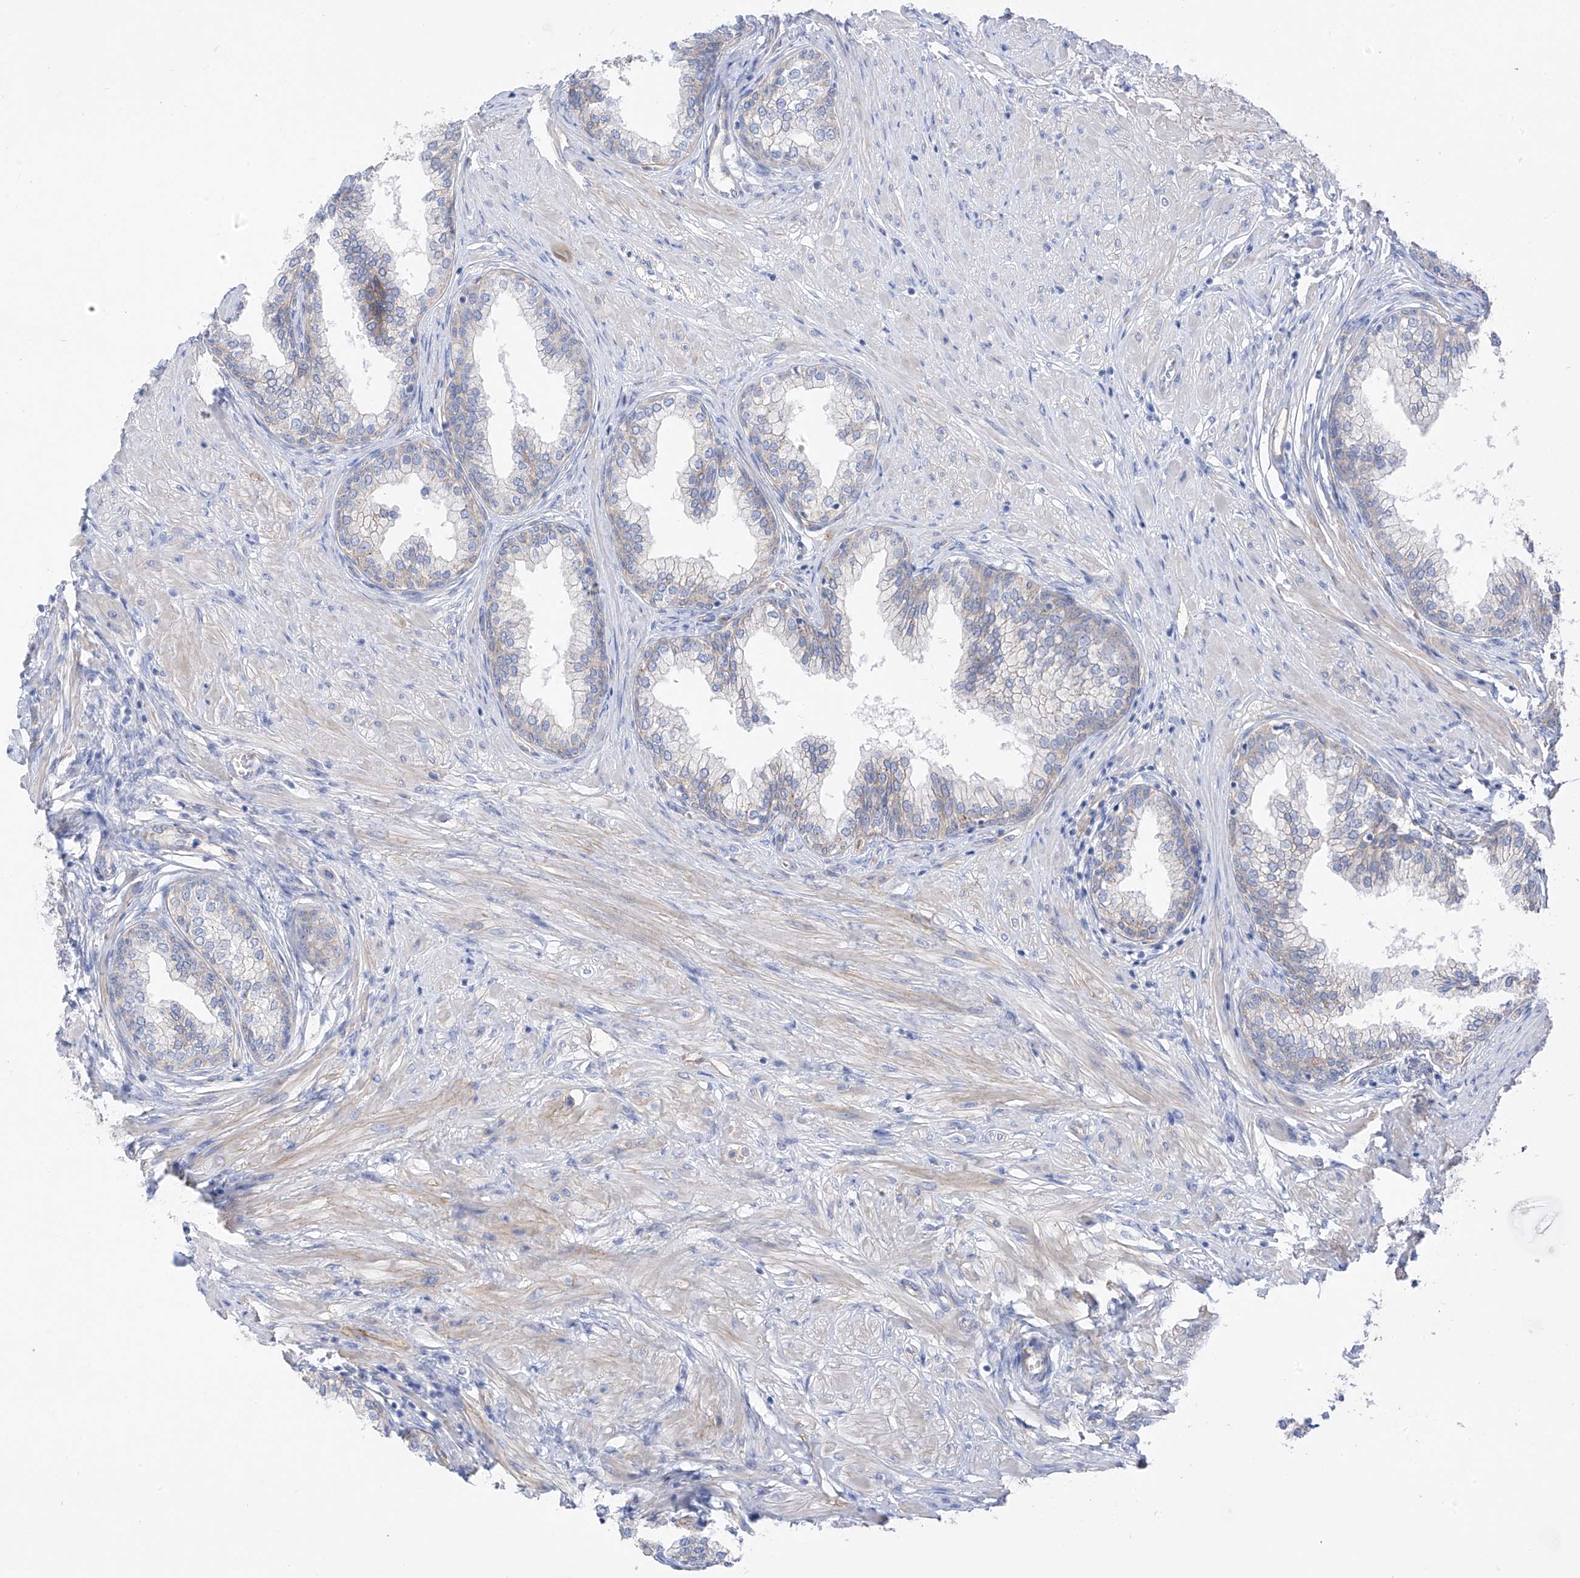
{"staining": {"intensity": "weak", "quantity": "<25%", "location": "cytoplasmic/membranous"}, "tissue": "prostate", "cell_type": "Glandular cells", "image_type": "normal", "snomed": [{"axis": "morphology", "description": "Normal tissue, NOS"}, {"axis": "morphology", "description": "Urothelial carcinoma, Low grade"}, {"axis": "topography", "description": "Urinary bladder"}, {"axis": "topography", "description": "Prostate"}], "caption": "Immunohistochemistry (IHC) photomicrograph of benign prostate stained for a protein (brown), which exhibits no expression in glandular cells.", "gene": "ITGA9", "patient": {"sex": "male", "age": 60}}